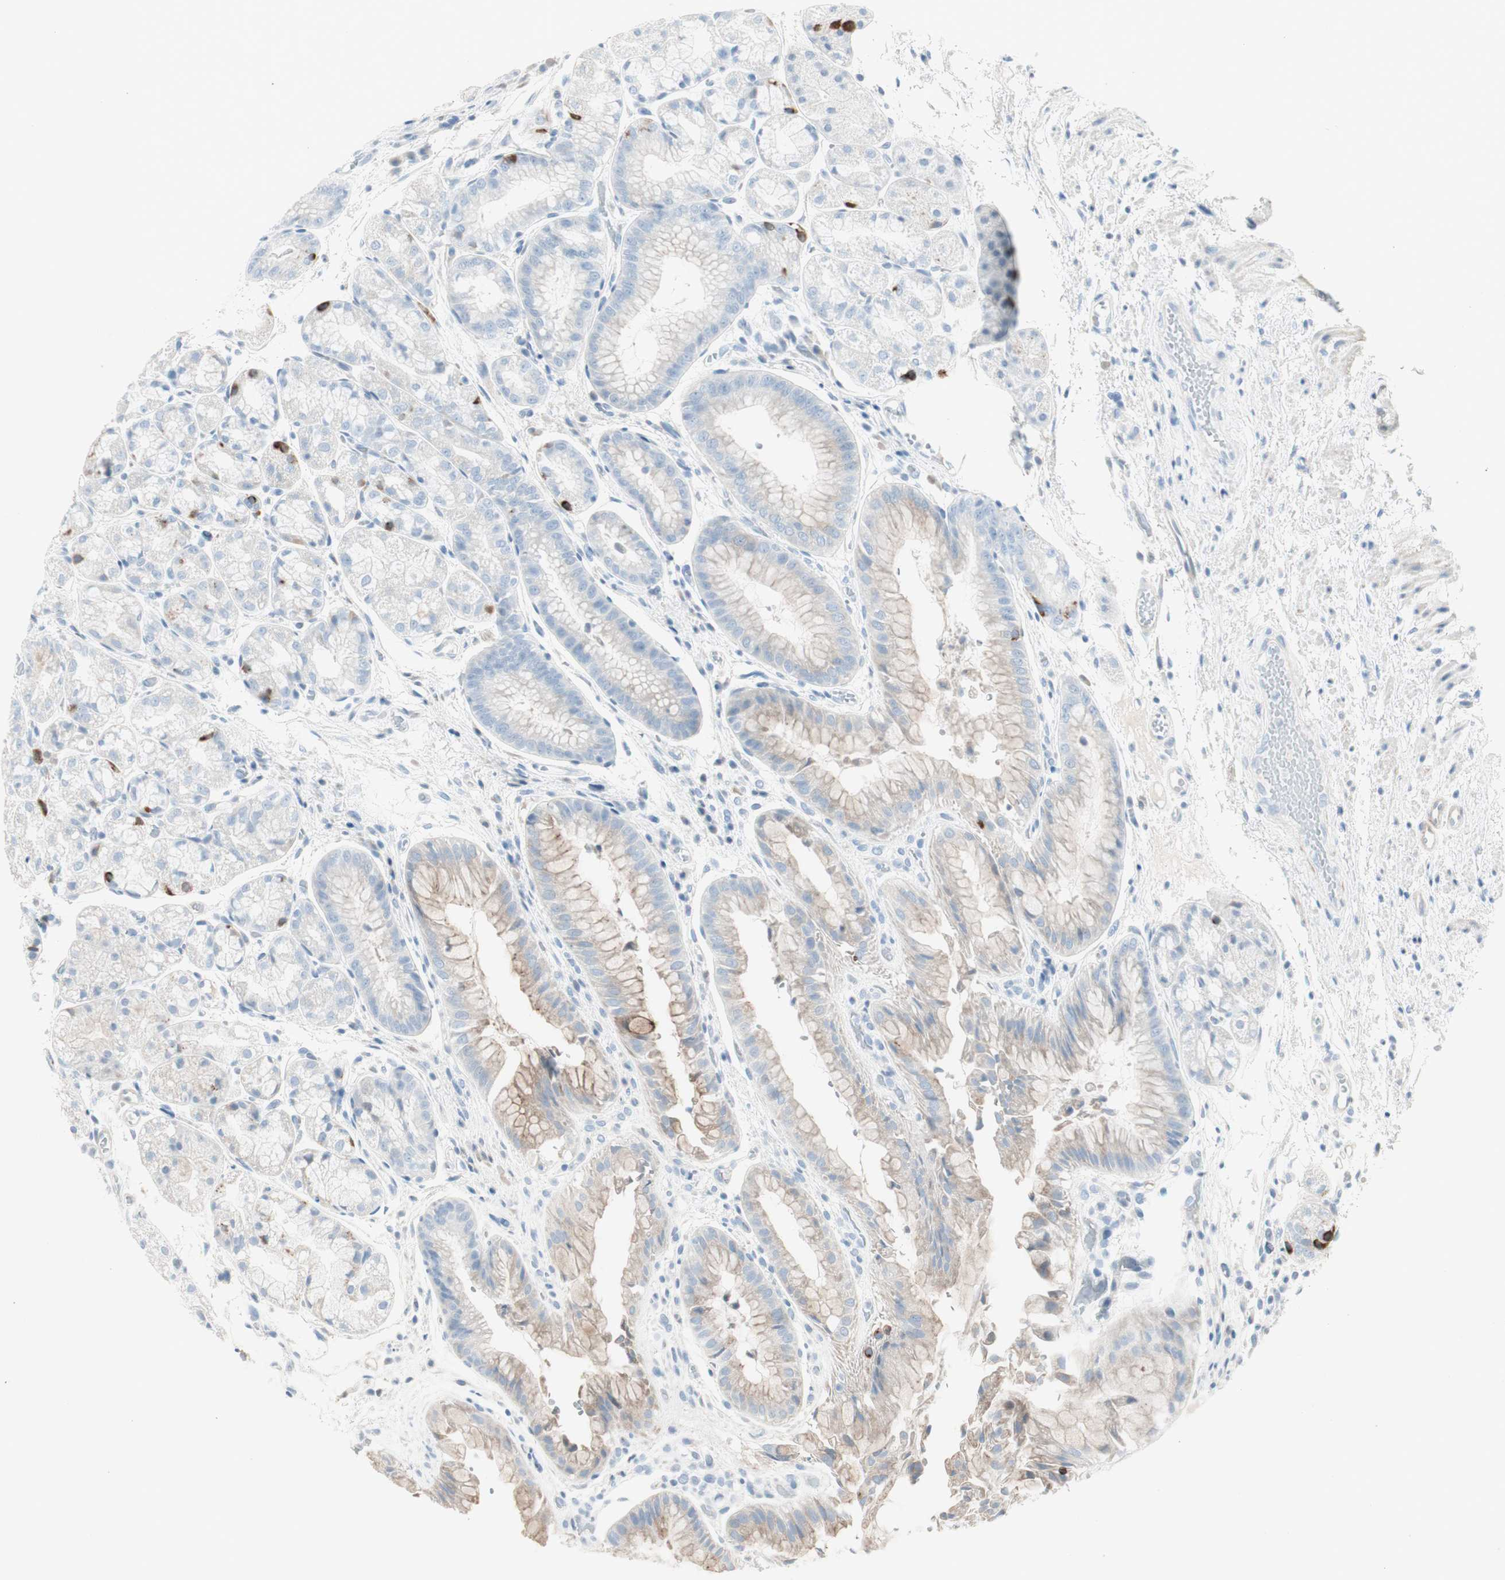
{"staining": {"intensity": "weak", "quantity": "25%-75%", "location": "cytoplasmic/membranous"}, "tissue": "stomach", "cell_type": "Glandular cells", "image_type": "normal", "snomed": [{"axis": "morphology", "description": "Normal tissue, NOS"}, {"axis": "topography", "description": "Stomach, upper"}], "caption": "Immunohistochemistry (IHC) histopathology image of benign stomach: stomach stained using immunohistochemistry exhibits low levels of weak protein expression localized specifically in the cytoplasmic/membranous of glandular cells, appearing as a cytoplasmic/membranous brown color.", "gene": "CDHR5", "patient": {"sex": "male", "age": 72}}